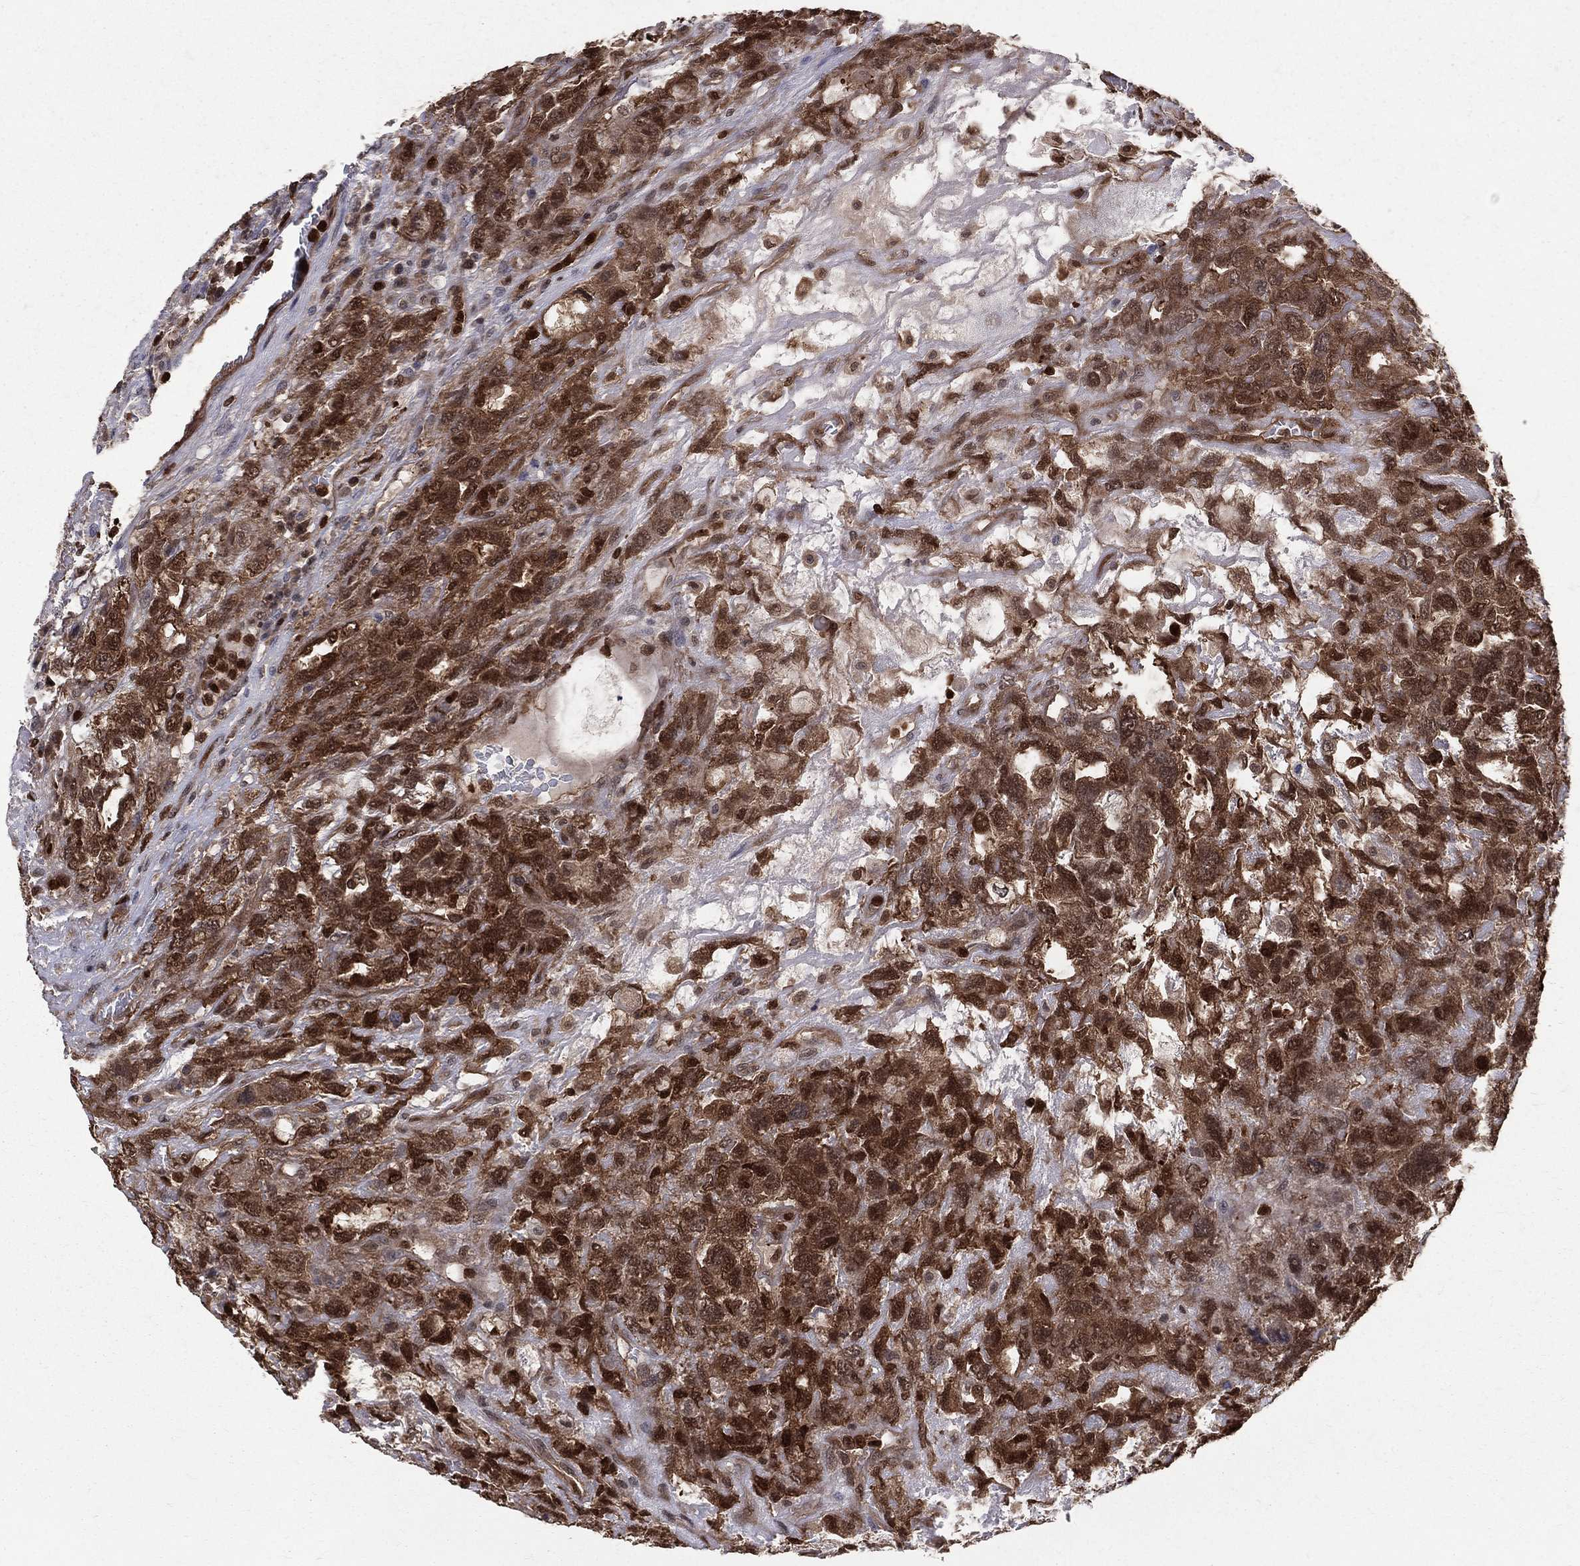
{"staining": {"intensity": "strong", "quantity": ">75%", "location": "cytoplasmic/membranous,nuclear"}, "tissue": "testis cancer", "cell_type": "Tumor cells", "image_type": "cancer", "snomed": [{"axis": "morphology", "description": "Seminoma, NOS"}, {"axis": "topography", "description": "Testis"}], "caption": "Immunohistochemistry (DAB) staining of seminoma (testis) exhibits strong cytoplasmic/membranous and nuclear protein positivity in about >75% of tumor cells.", "gene": "ENO1", "patient": {"sex": "male", "age": 52}}